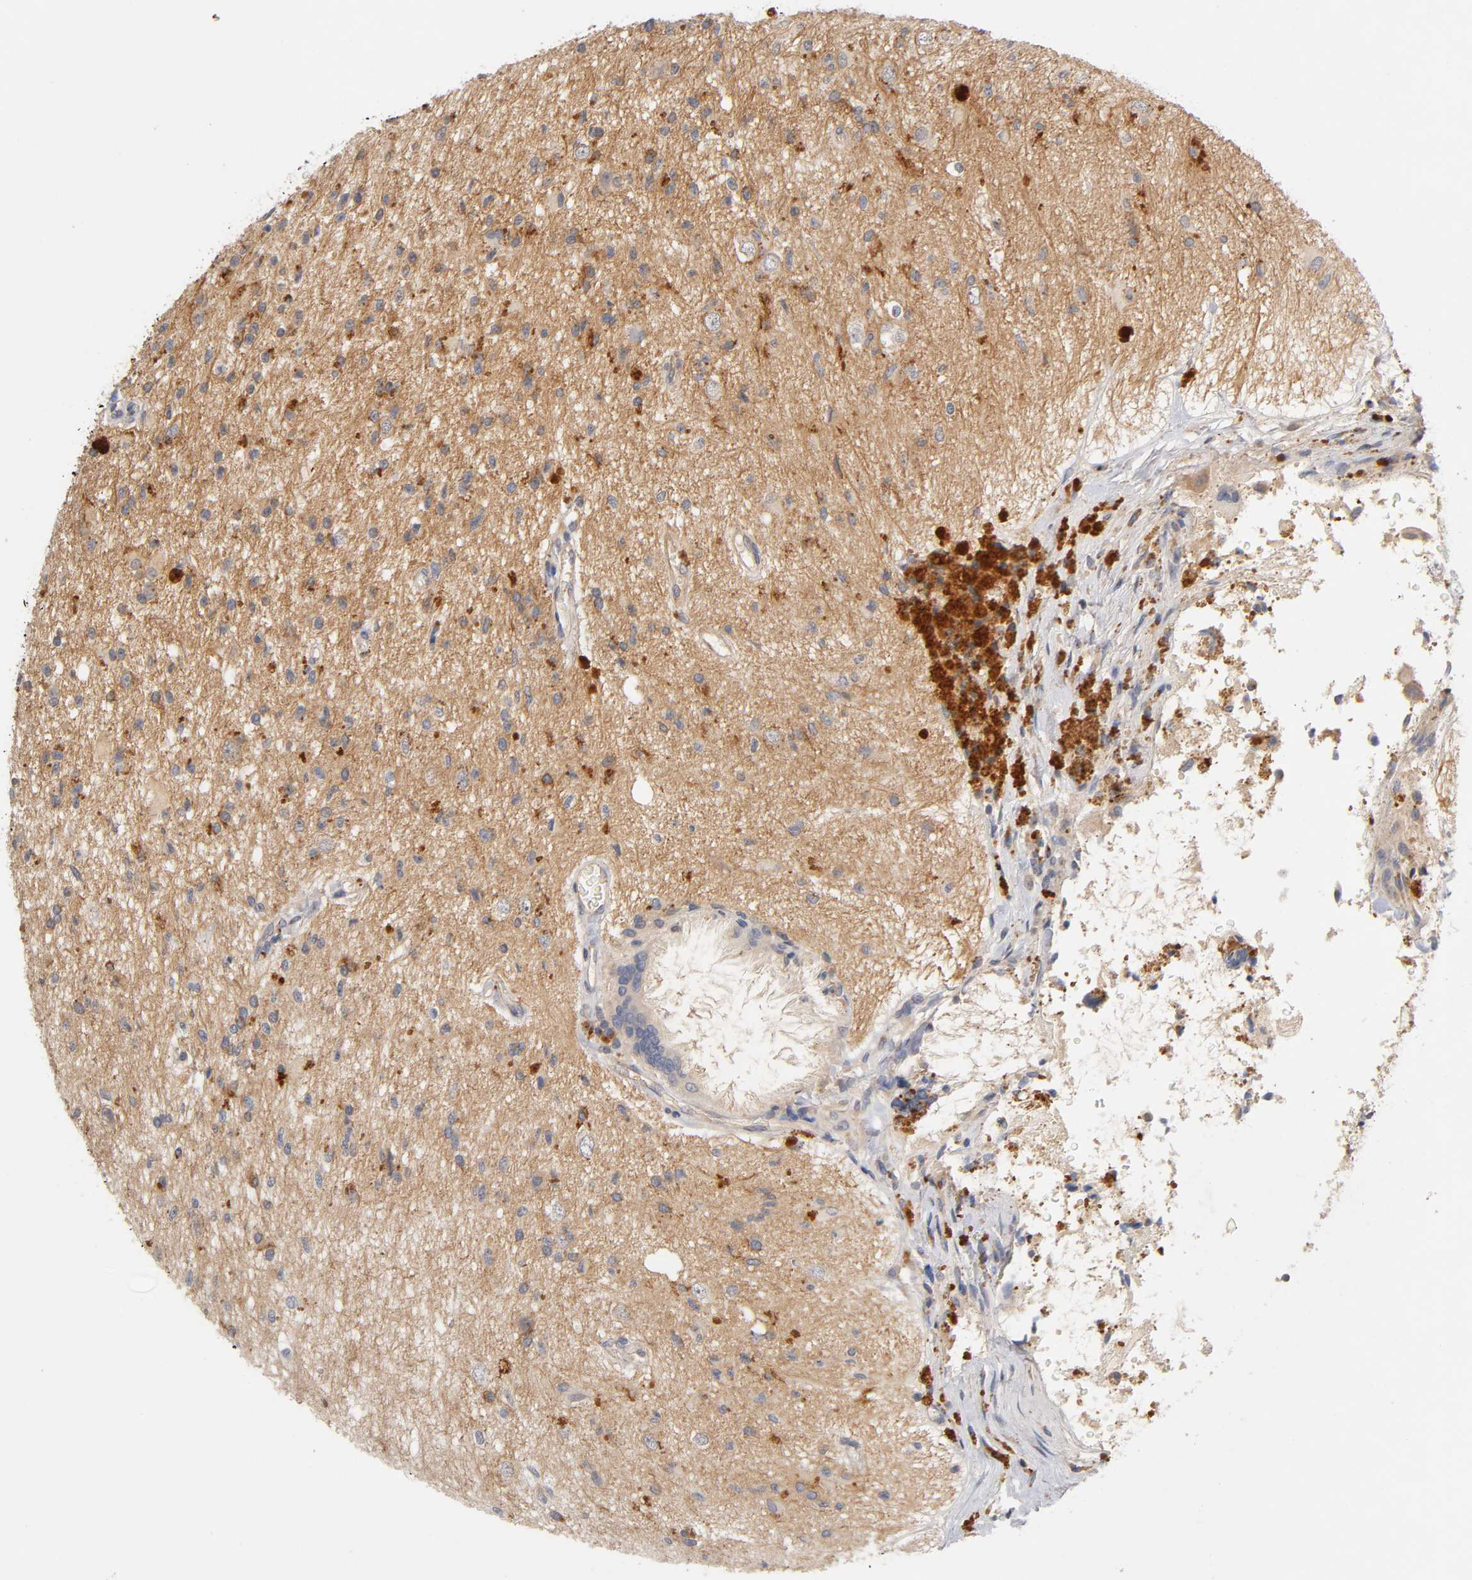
{"staining": {"intensity": "weak", "quantity": ">75%", "location": "cytoplasmic/membranous"}, "tissue": "glioma", "cell_type": "Tumor cells", "image_type": "cancer", "snomed": [{"axis": "morphology", "description": "Glioma, malignant, High grade"}, {"axis": "topography", "description": "Brain"}], "caption": "Immunohistochemical staining of human malignant high-grade glioma reveals low levels of weak cytoplasmic/membranous protein positivity in approximately >75% of tumor cells. (brown staining indicates protein expression, while blue staining denotes nuclei).", "gene": "PDZD11", "patient": {"sex": "male", "age": 47}}